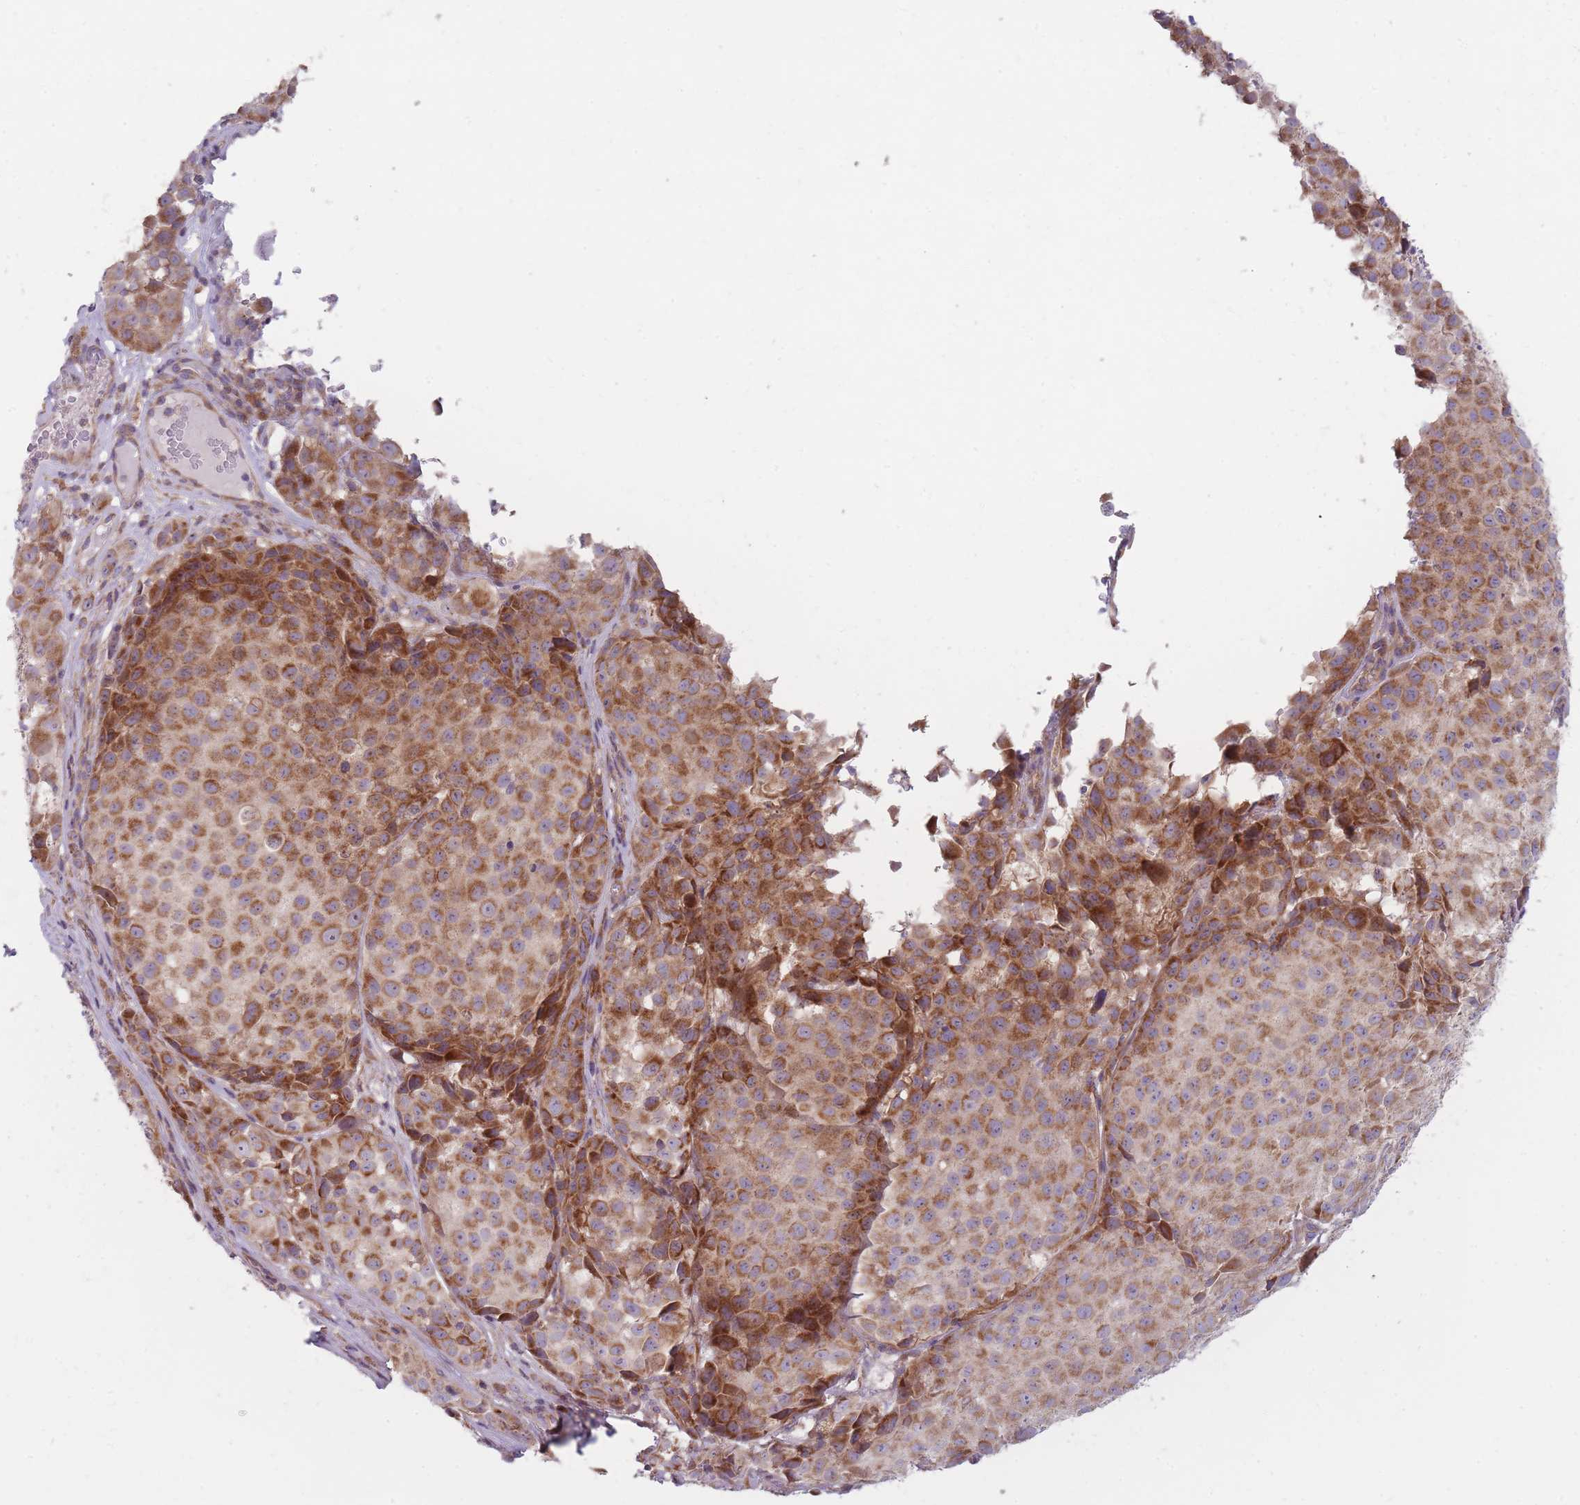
{"staining": {"intensity": "moderate", "quantity": ">75%", "location": "cytoplasmic/membranous"}, "tissue": "melanoma", "cell_type": "Tumor cells", "image_type": "cancer", "snomed": [{"axis": "morphology", "description": "Malignant melanoma, NOS"}, {"axis": "topography", "description": "Skin"}], "caption": "Tumor cells display medium levels of moderate cytoplasmic/membranous expression in about >75% of cells in human melanoma.", "gene": "NDUFA9", "patient": {"sex": "male", "age": 64}}